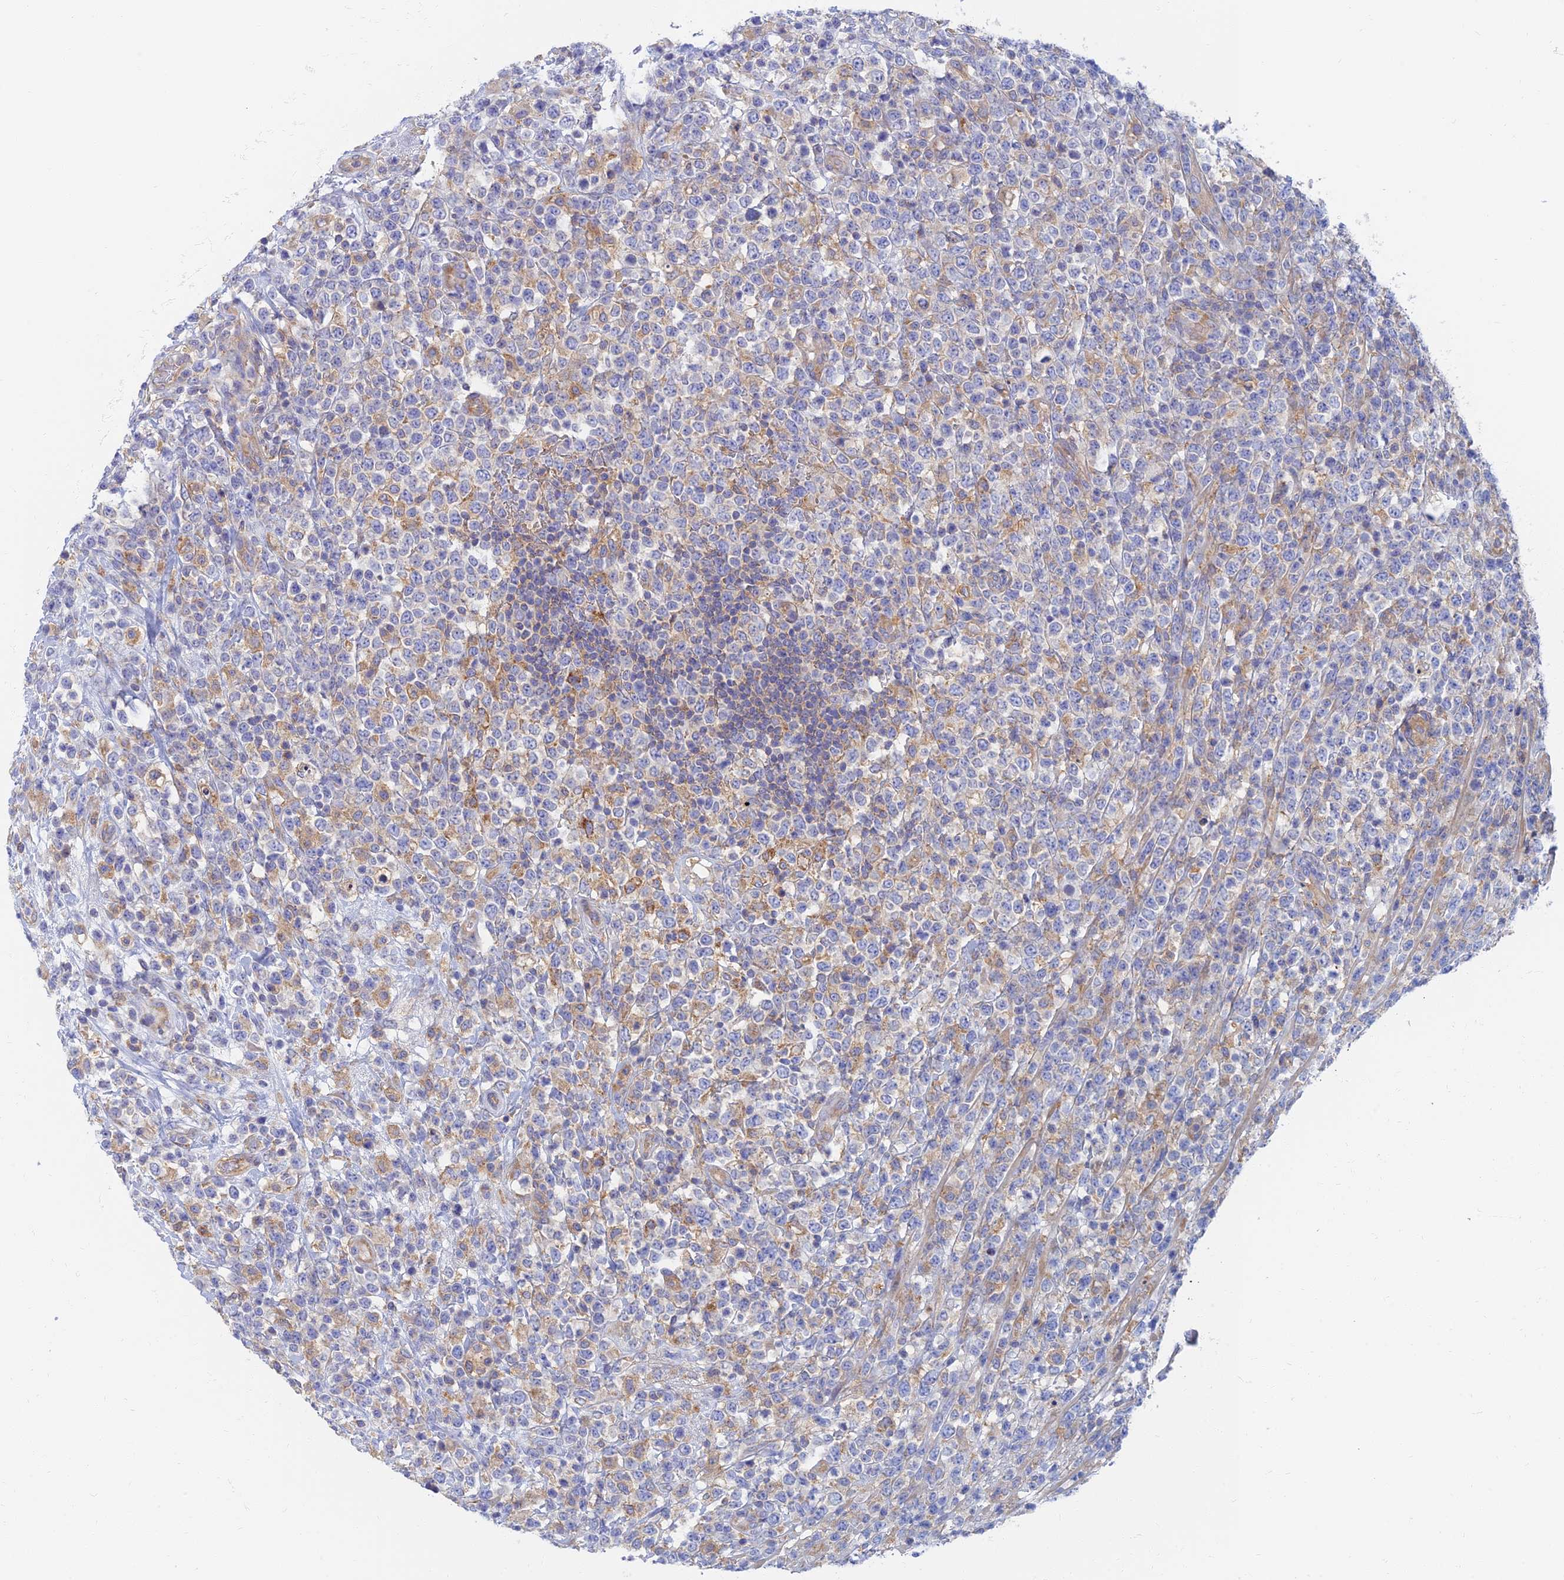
{"staining": {"intensity": "negative", "quantity": "none", "location": "none"}, "tissue": "lymphoma", "cell_type": "Tumor cells", "image_type": "cancer", "snomed": [{"axis": "morphology", "description": "Malignant lymphoma, non-Hodgkin's type, High grade"}, {"axis": "topography", "description": "Colon"}], "caption": "DAB immunohistochemical staining of lymphoma reveals no significant expression in tumor cells.", "gene": "TMEM44", "patient": {"sex": "female", "age": 53}}